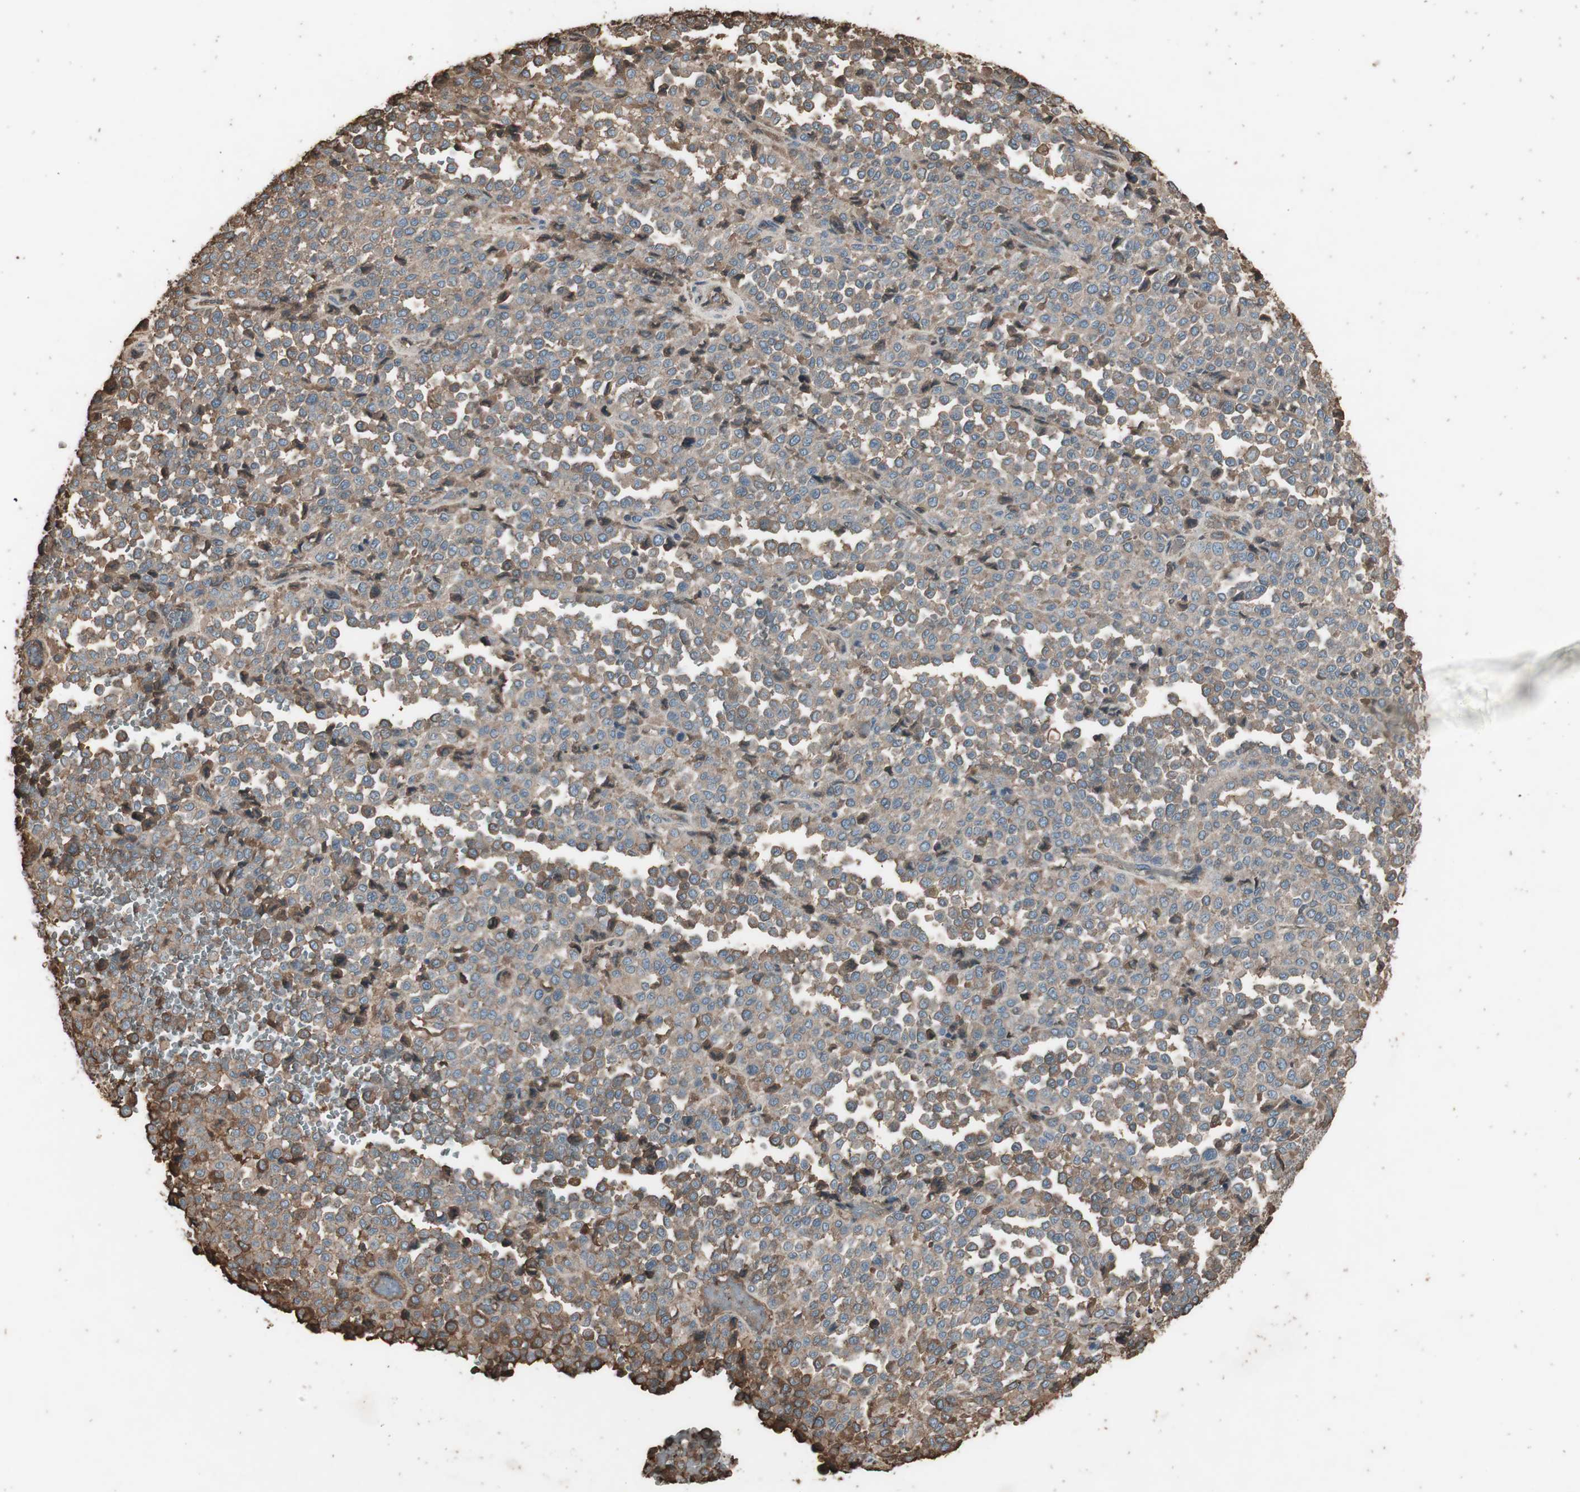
{"staining": {"intensity": "weak", "quantity": ">75%", "location": "cytoplasmic/membranous"}, "tissue": "melanoma", "cell_type": "Tumor cells", "image_type": "cancer", "snomed": [{"axis": "morphology", "description": "Malignant melanoma, Metastatic site"}, {"axis": "topography", "description": "Pancreas"}], "caption": "A micrograph of malignant melanoma (metastatic site) stained for a protein shows weak cytoplasmic/membranous brown staining in tumor cells. Using DAB (3,3'-diaminobenzidine) (brown) and hematoxylin (blue) stains, captured at high magnification using brightfield microscopy.", "gene": "MMP14", "patient": {"sex": "female", "age": 30}}